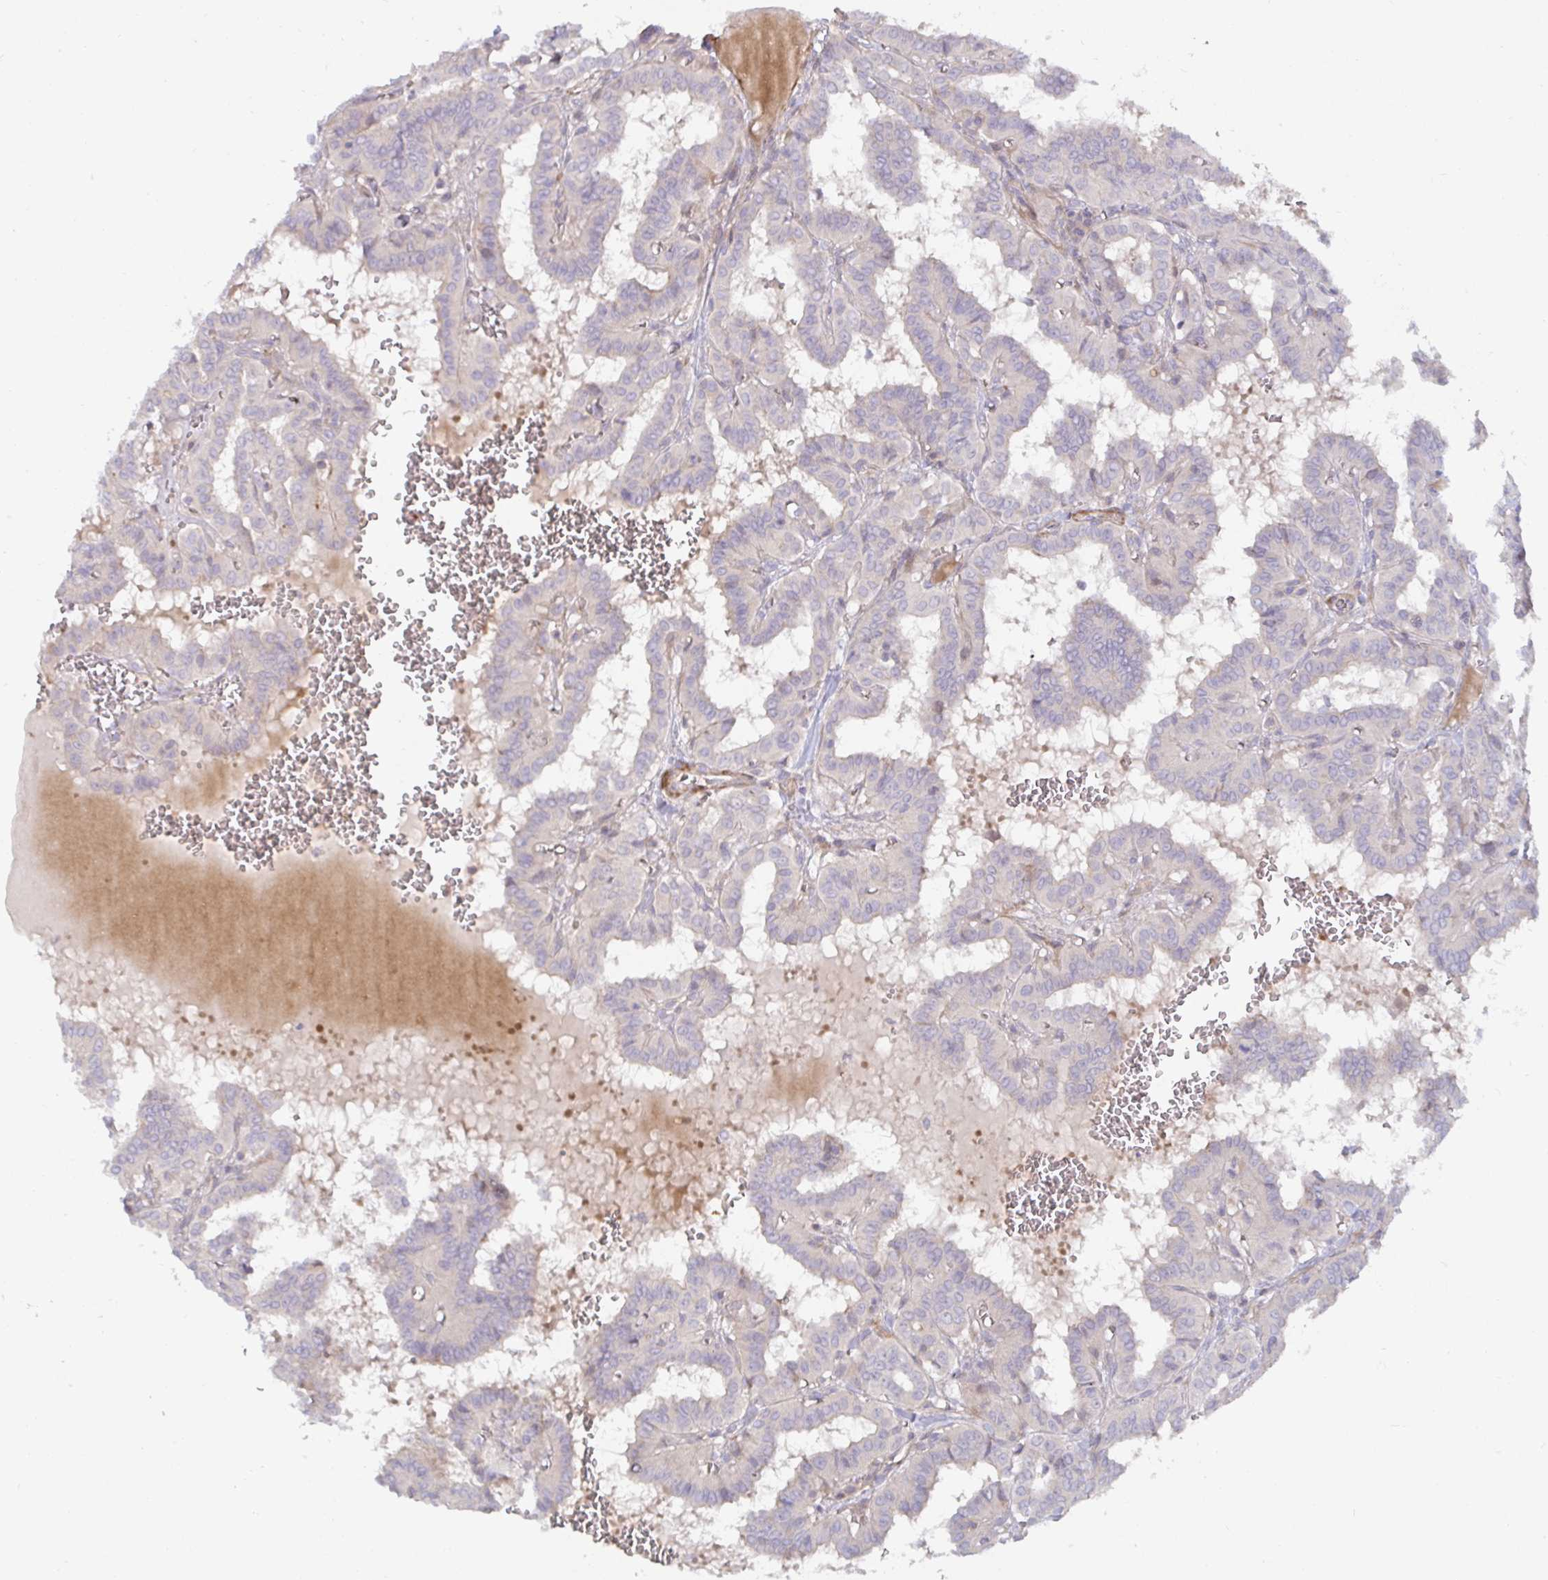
{"staining": {"intensity": "negative", "quantity": "none", "location": "none"}, "tissue": "thyroid cancer", "cell_type": "Tumor cells", "image_type": "cancer", "snomed": [{"axis": "morphology", "description": "Papillary adenocarcinoma, NOS"}, {"axis": "topography", "description": "Thyroid gland"}], "caption": "High magnification brightfield microscopy of papillary adenocarcinoma (thyroid) stained with DAB (brown) and counterstained with hematoxylin (blue): tumor cells show no significant staining.", "gene": "SSH2", "patient": {"sex": "female", "age": 21}}